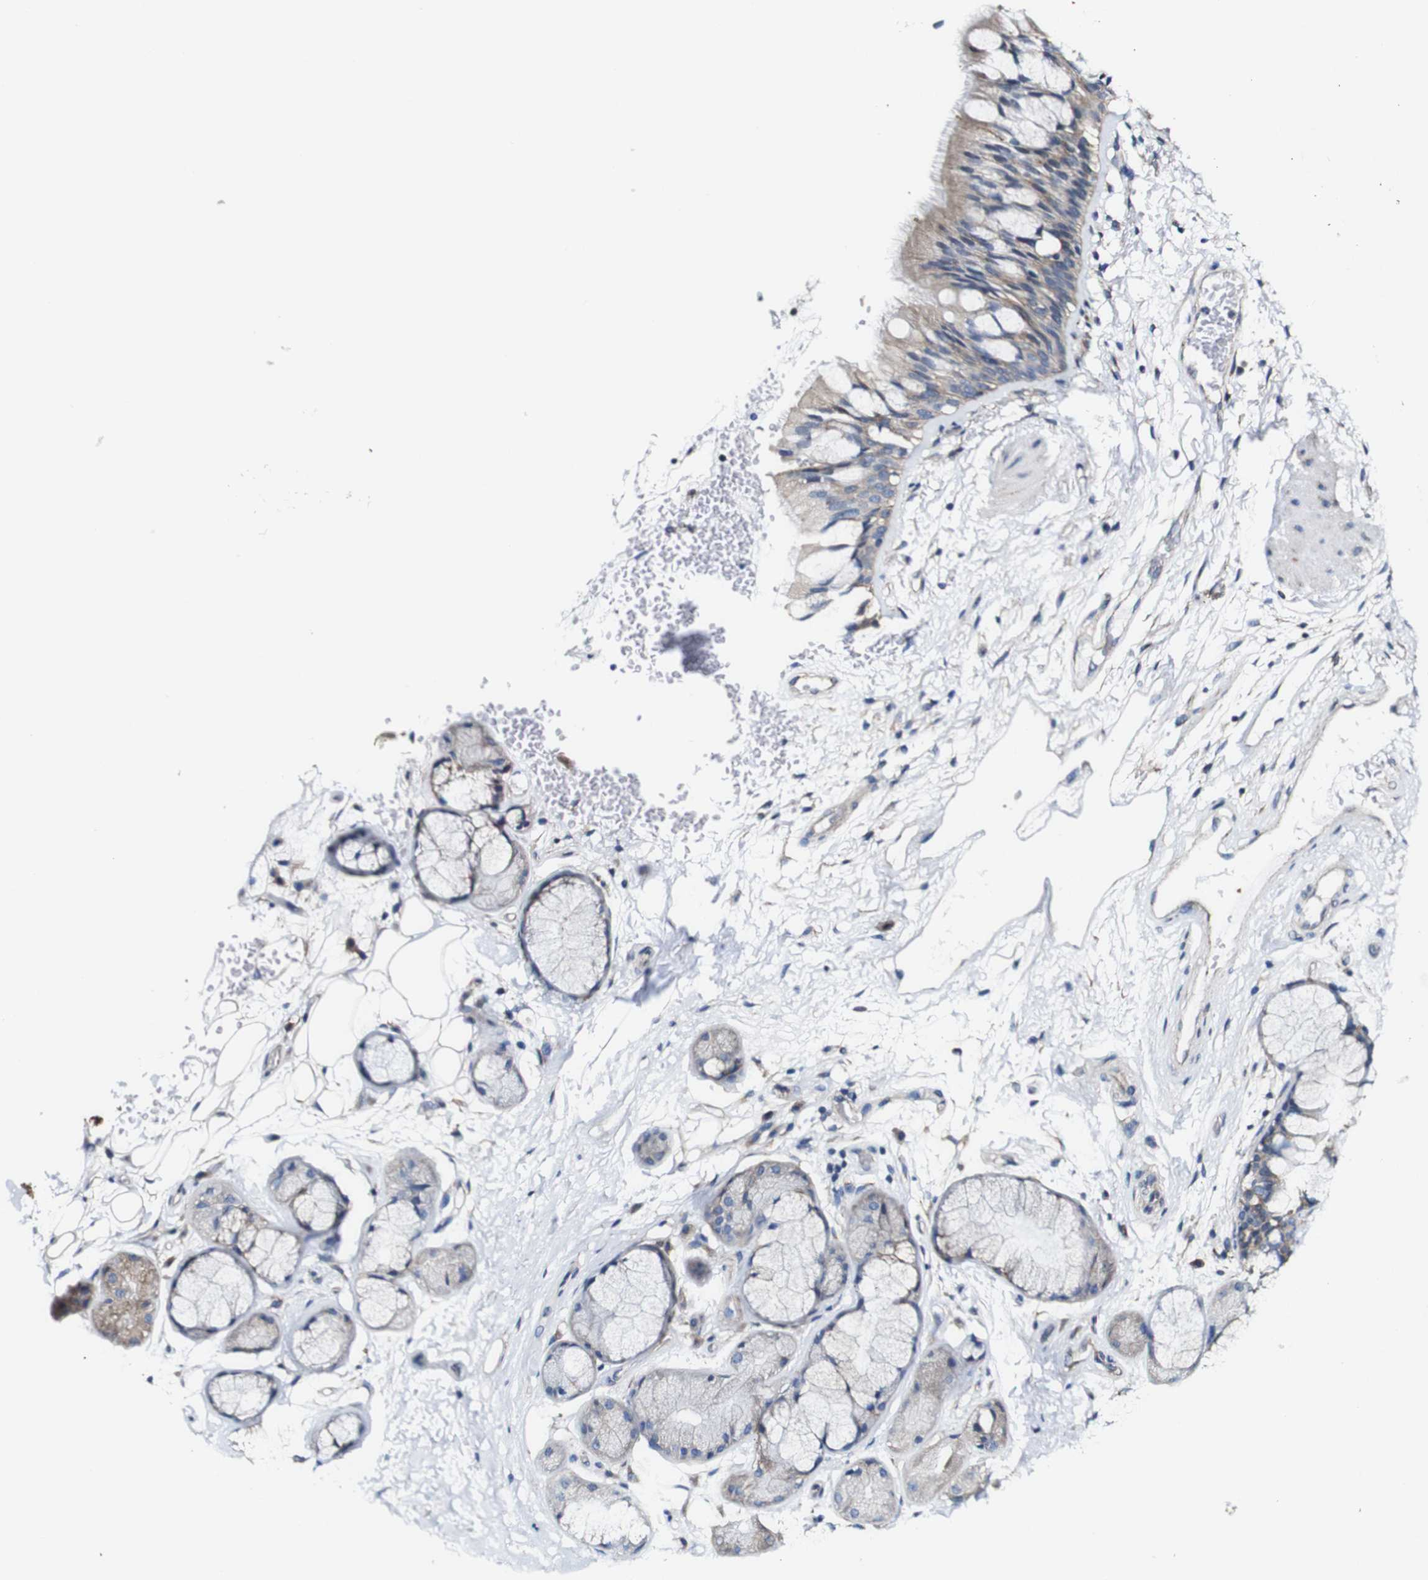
{"staining": {"intensity": "moderate", "quantity": ">75%", "location": "cytoplasmic/membranous"}, "tissue": "bronchus", "cell_type": "Respiratory epithelial cells", "image_type": "normal", "snomed": [{"axis": "morphology", "description": "Normal tissue, NOS"}, {"axis": "topography", "description": "Bronchus"}], "caption": "An immunohistochemistry (IHC) photomicrograph of benign tissue is shown. Protein staining in brown shows moderate cytoplasmic/membranous positivity in bronchus within respiratory epithelial cells. The staining was performed using DAB (3,3'-diaminobenzidine) to visualize the protein expression in brown, while the nuclei were stained in blue with hematoxylin (Magnification: 20x).", "gene": "CSF1R", "patient": {"sex": "male", "age": 66}}